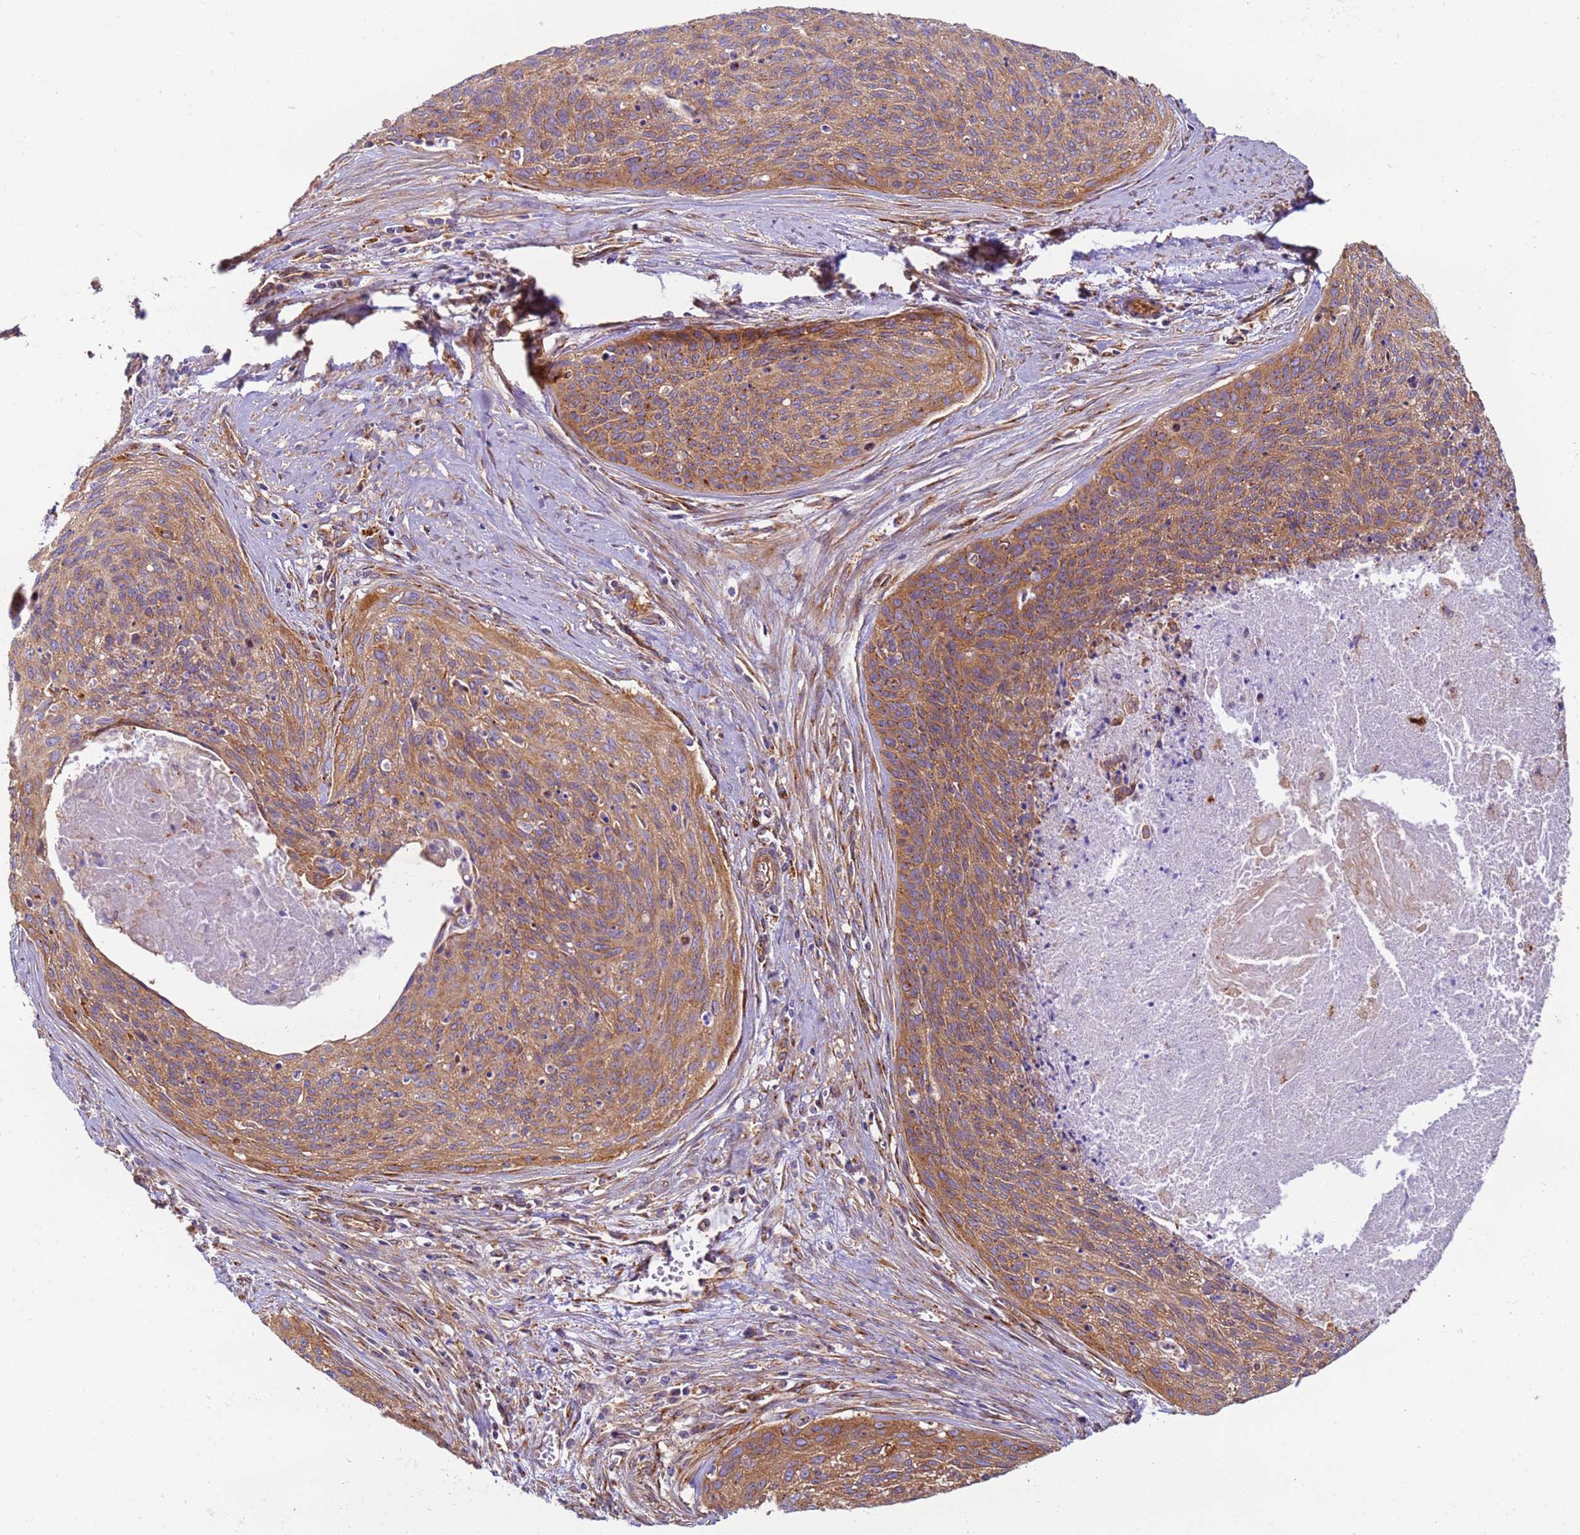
{"staining": {"intensity": "moderate", "quantity": ">75%", "location": "cytoplasmic/membranous"}, "tissue": "cervical cancer", "cell_type": "Tumor cells", "image_type": "cancer", "snomed": [{"axis": "morphology", "description": "Squamous cell carcinoma, NOS"}, {"axis": "topography", "description": "Cervix"}], "caption": "The image demonstrates a brown stain indicating the presence of a protein in the cytoplasmic/membranous of tumor cells in cervical squamous cell carcinoma.", "gene": "DYNC1I2", "patient": {"sex": "female", "age": 55}}